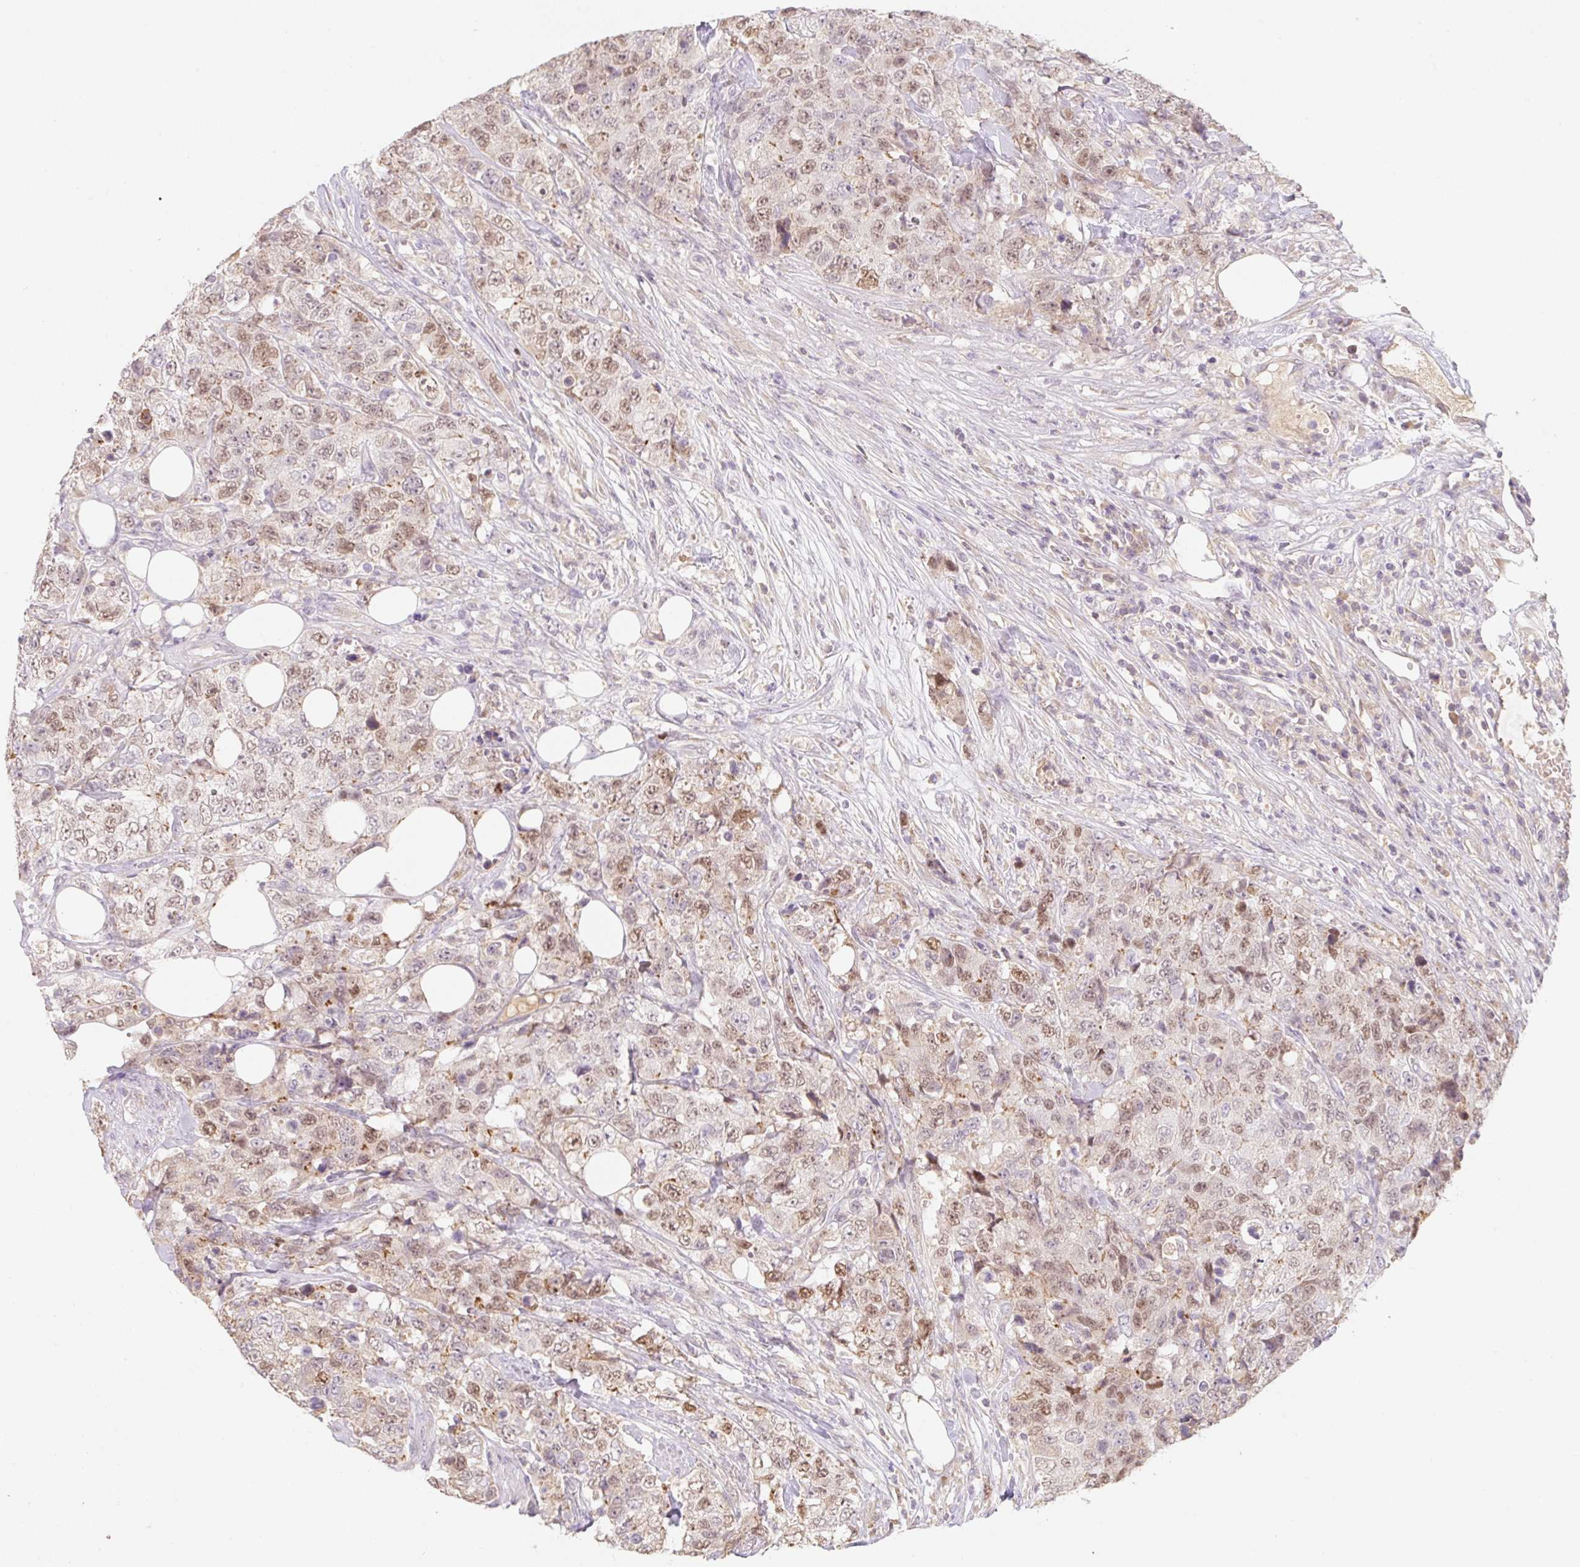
{"staining": {"intensity": "moderate", "quantity": ">75%", "location": "nuclear"}, "tissue": "urothelial cancer", "cell_type": "Tumor cells", "image_type": "cancer", "snomed": [{"axis": "morphology", "description": "Urothelial carcinoma, High grade"}, {"axis": "topography", "description": "Urinary bladder"}], "caption": "Immunohistochemistry of high-grade urothelial carcinoma demonstrates medium levels of moderate nuclear positivity in approximately >75% of tumor cells.", "gene": "MIA2", "patient": {"sex": "female", "age": 78}}